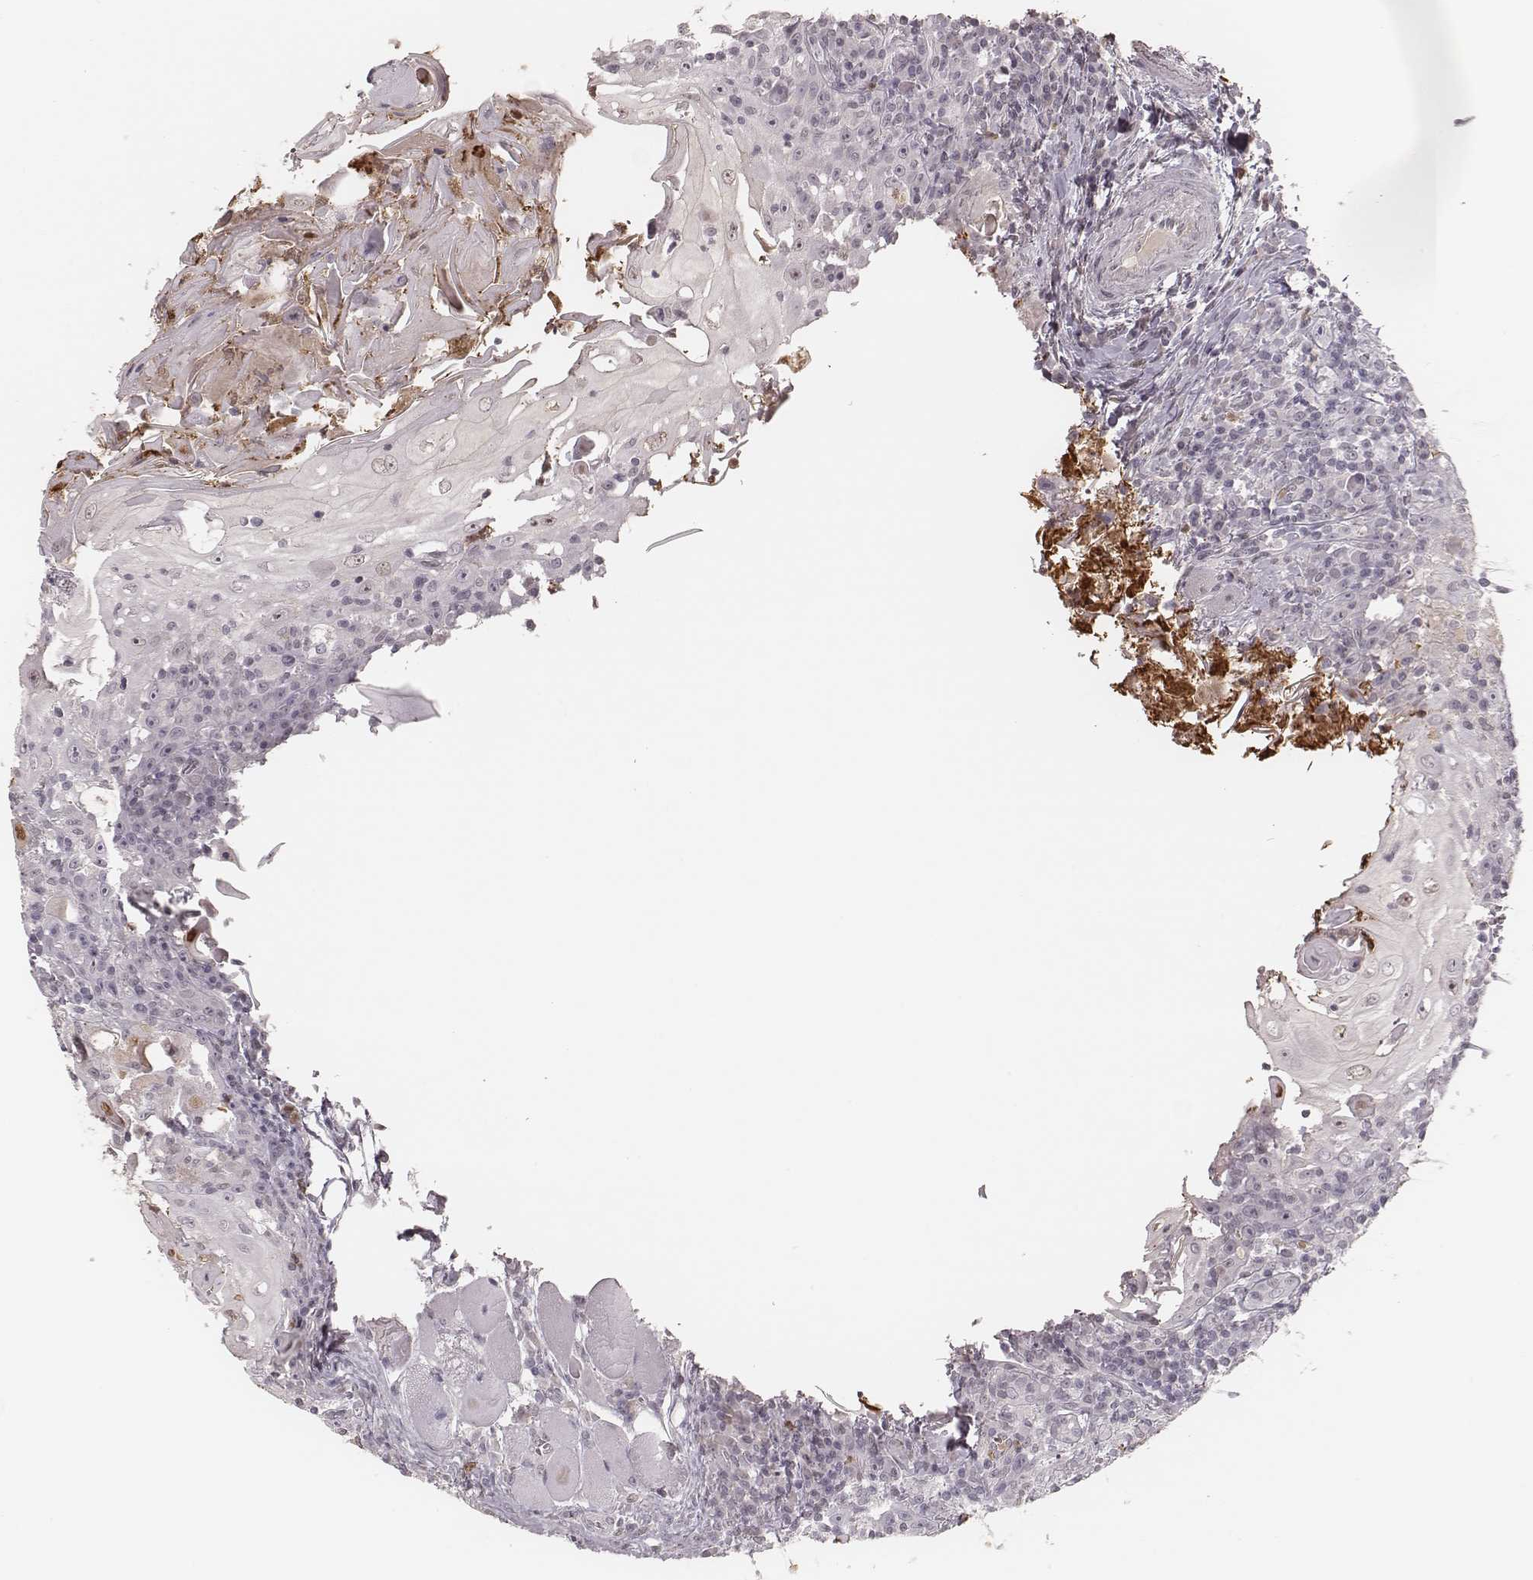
{"staining": {"intensity": "negative", "quantity": "none", "location": "none"}, "tissue": "head and neck cancer", "cell_type": "Tumor cells", "image_type": "cancer", "snomed": [{"axis": "morphology", "description": "Squamous cell carcinoma, NOS"}, {"axis": "topography", "description": "Head-Neck"}], "caption": "A photomicrograph of human head and neck squamous cell carcinoma is negative for staining in tumor cells. The staining was performed using DAB (3,3'-diaminobenzidine) to visualize the protein expression in brown, while the nuclei were stained in blue with hematoxylin (Magnification: 20x).", "gene": "KITLG", "patient": {"sex": "male", "age": 52}}